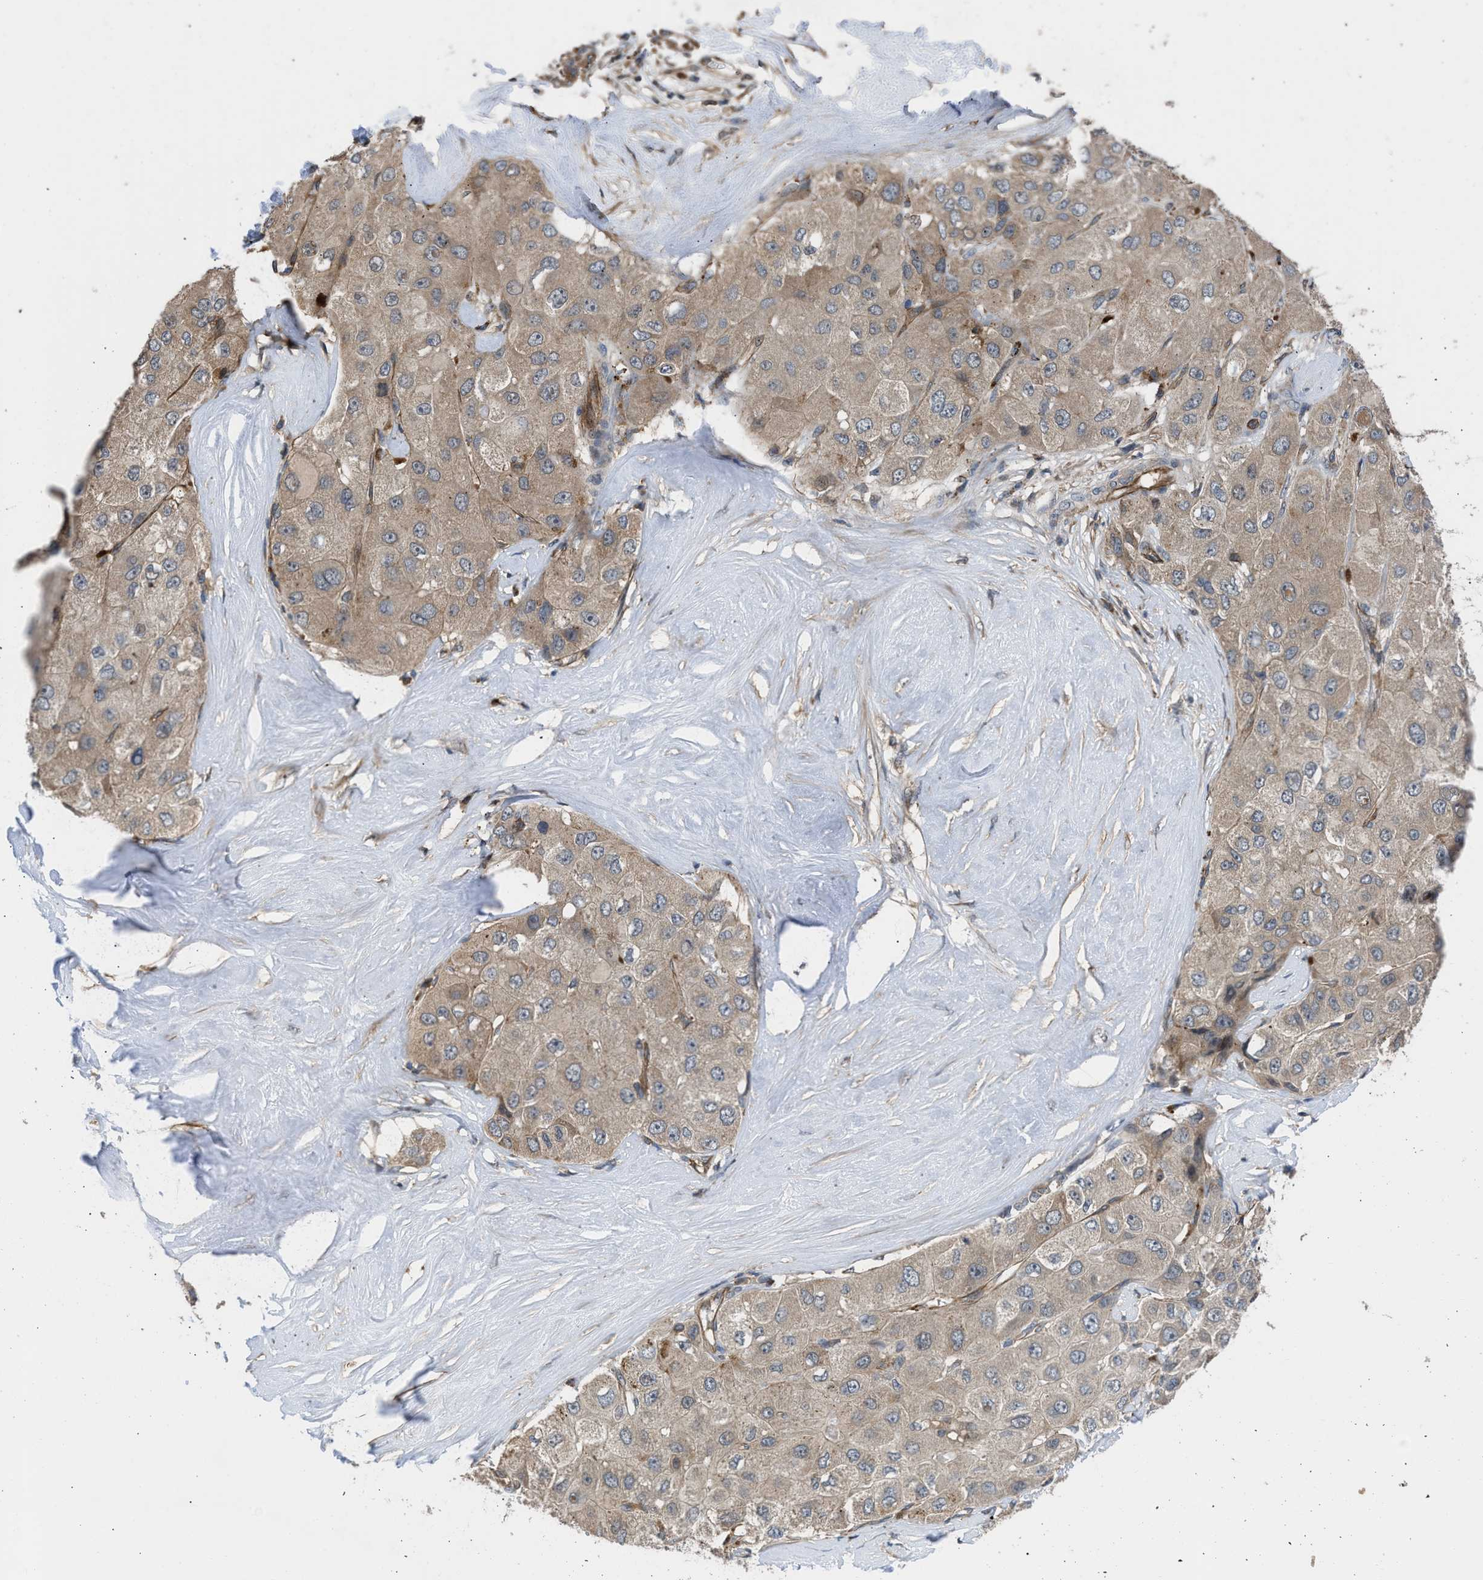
{"staining": {"intensity": "weak", "quantity": ">75%", "location": "cytoplasmic/membranous"}, "tissue": "liver cancer", "cell_type": "Tumor cells", "image_type": "cancer", "snomed": [{"axis": "morphology", "description": "Carcinoma, Hepatocellular, NOS"}, {"axis": "topography", "description": "Liver"}], "caption": "A brown stain shows weak cytoplasmic/membranous staining of a protein in liver cancer (hepatocellular carcinoma) tumor cells. (DAB IHC with brightfield microscopy, high magnification).", "gene": "GPATCH2L", "patient": {"sex": "male", "age": 80}}